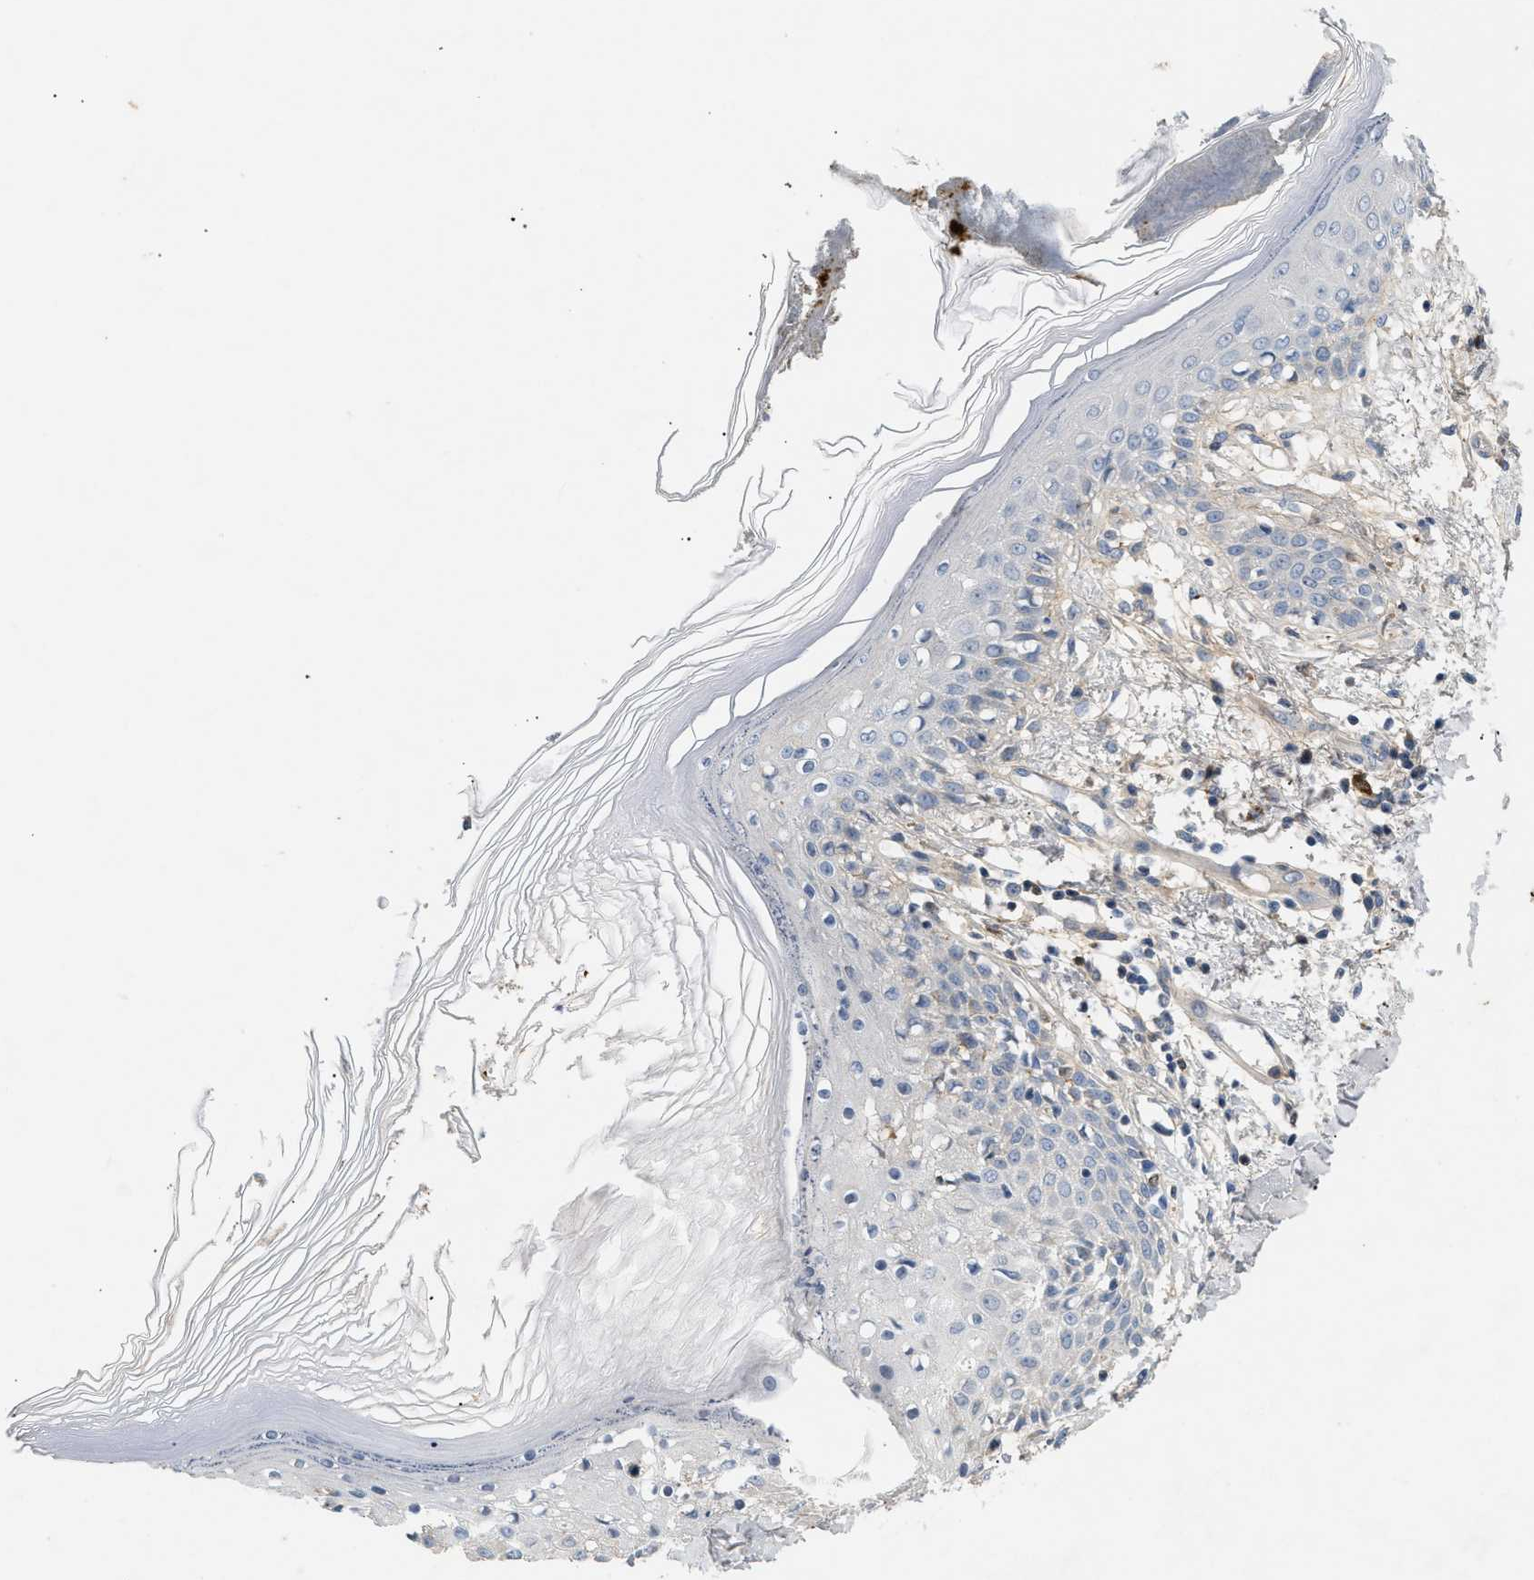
{"staining": {"intensity": "weak", "quantity": "25%-75%", "location": "cytoplasmic/membranous"}, "tissue": "skin", "cell_type": "Fibroblasts", "image_type": "normal", "snomed": [{"axis": "morphology", "description": "Normal tissue, NOS"}, {"axis": "topography", "description": "Skin"}], "caption": "The micrograph shows staining of benign skin, revealing weak cytoplasmic/membranous protein expression (brown color) within fibroblasts.", "gene": "FARS2", "patient": {"sex": "male", "age": 53}}